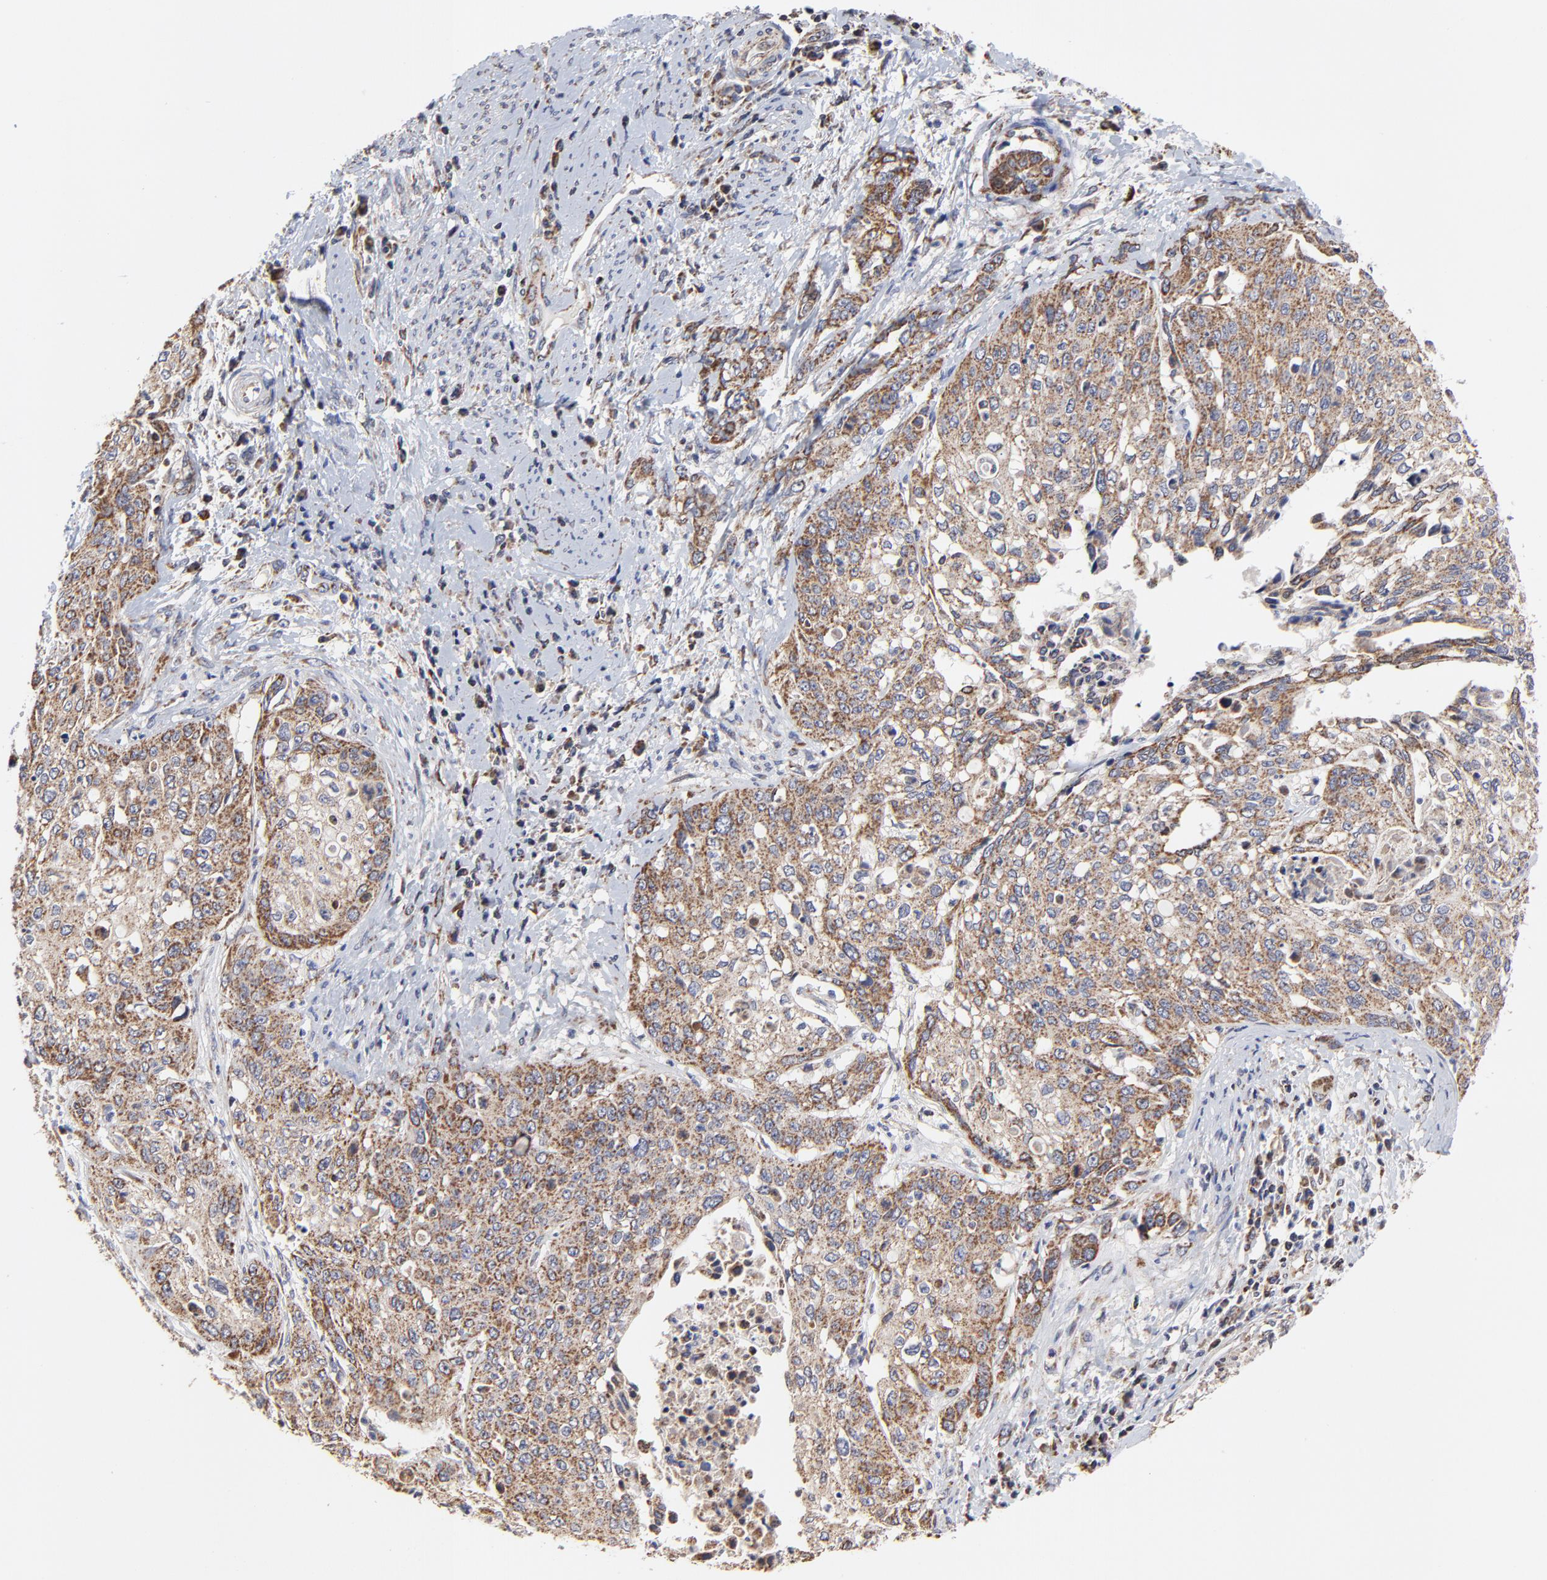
{"staining": {"intensity": "weak", "quantity": ">75%", "location": "cytoplasmic/membranous"}, "tissue": "cervical cancer", "cell_type": "Tumor cells", "image_type": "cancer", "snomed": [{"axis": "morphology", "description": "Squamous cell carcinoma, NOS"}, {"axis": "topography", "description": "Cervix"}], "caption": "Squamous cell carcinoma (cervical) was stained to show a protein in brown. There is low levels of weak cytoplasmic/membranous expression in about >75% of tumor cells. Using DAB (brown) and hematoxylin (blue) stains, captured at high magnification using brightfield microscopy.", "gene": "ZNF550", "patient": {"sex": "female", "age": 41}}